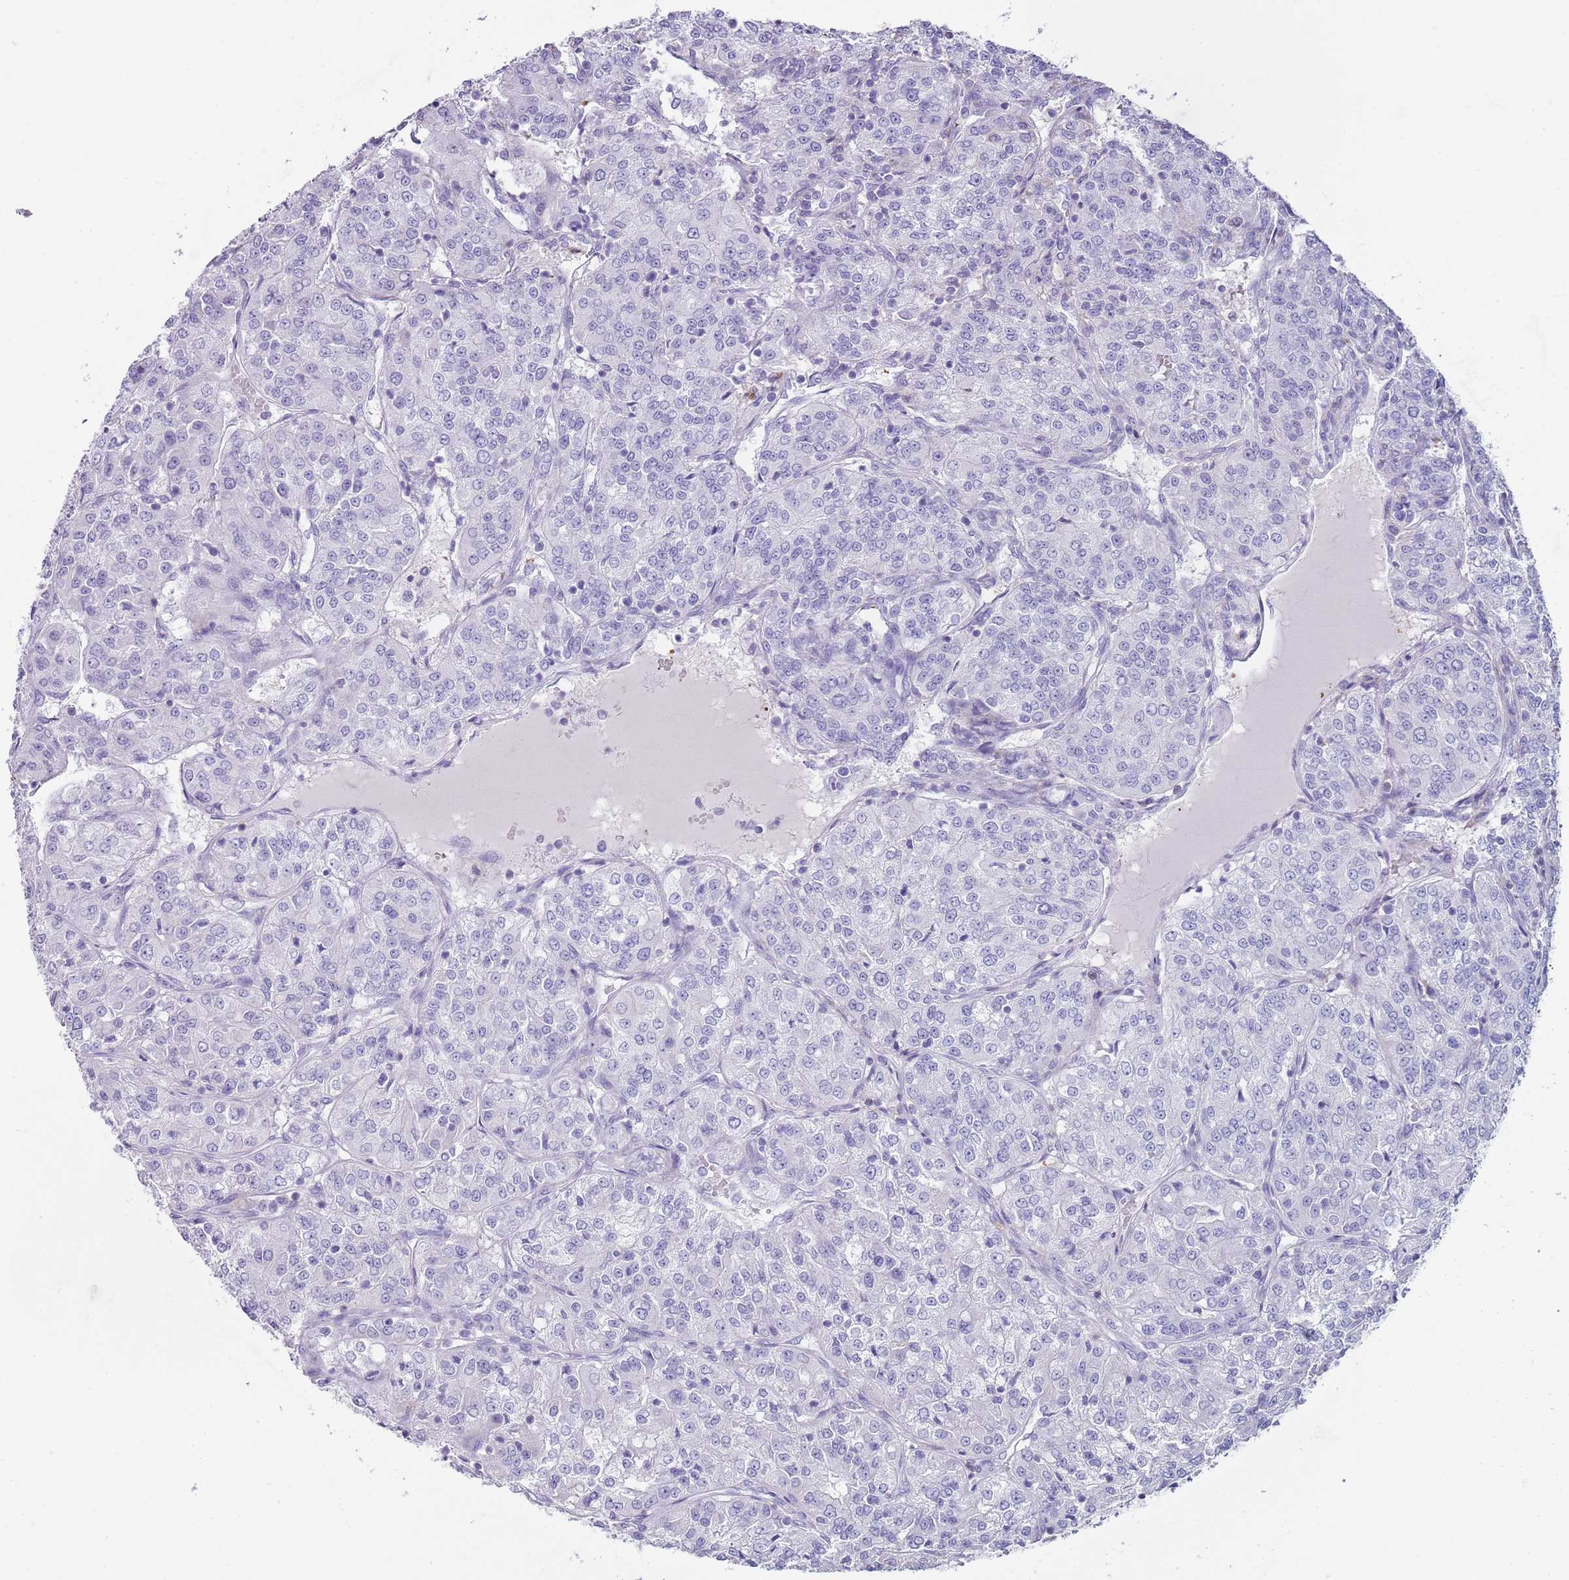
{"staining": {"intensity": "negative", "quantity": "none", "location": "none"}, "tissue": "renal cancer", "cell_type": "Tumor cells", "image_type": "cancer", "snomed": [{"axis": "morphology", "description": "Adenocarcinoma, NOS"}, {"axis": "topography", "description": "Kidney"}], "caption": "The histopathology image displays no staining of tumor cells in renal cancer (adenocarcinoma). Brightfield microscopy of immunohistochemistry (IHC) stained with DAB (brown) and hematoxylin (blue), captured at high magnification.", "gene": "NBPF20", "patient": {"sex": "female", "age": 63}}